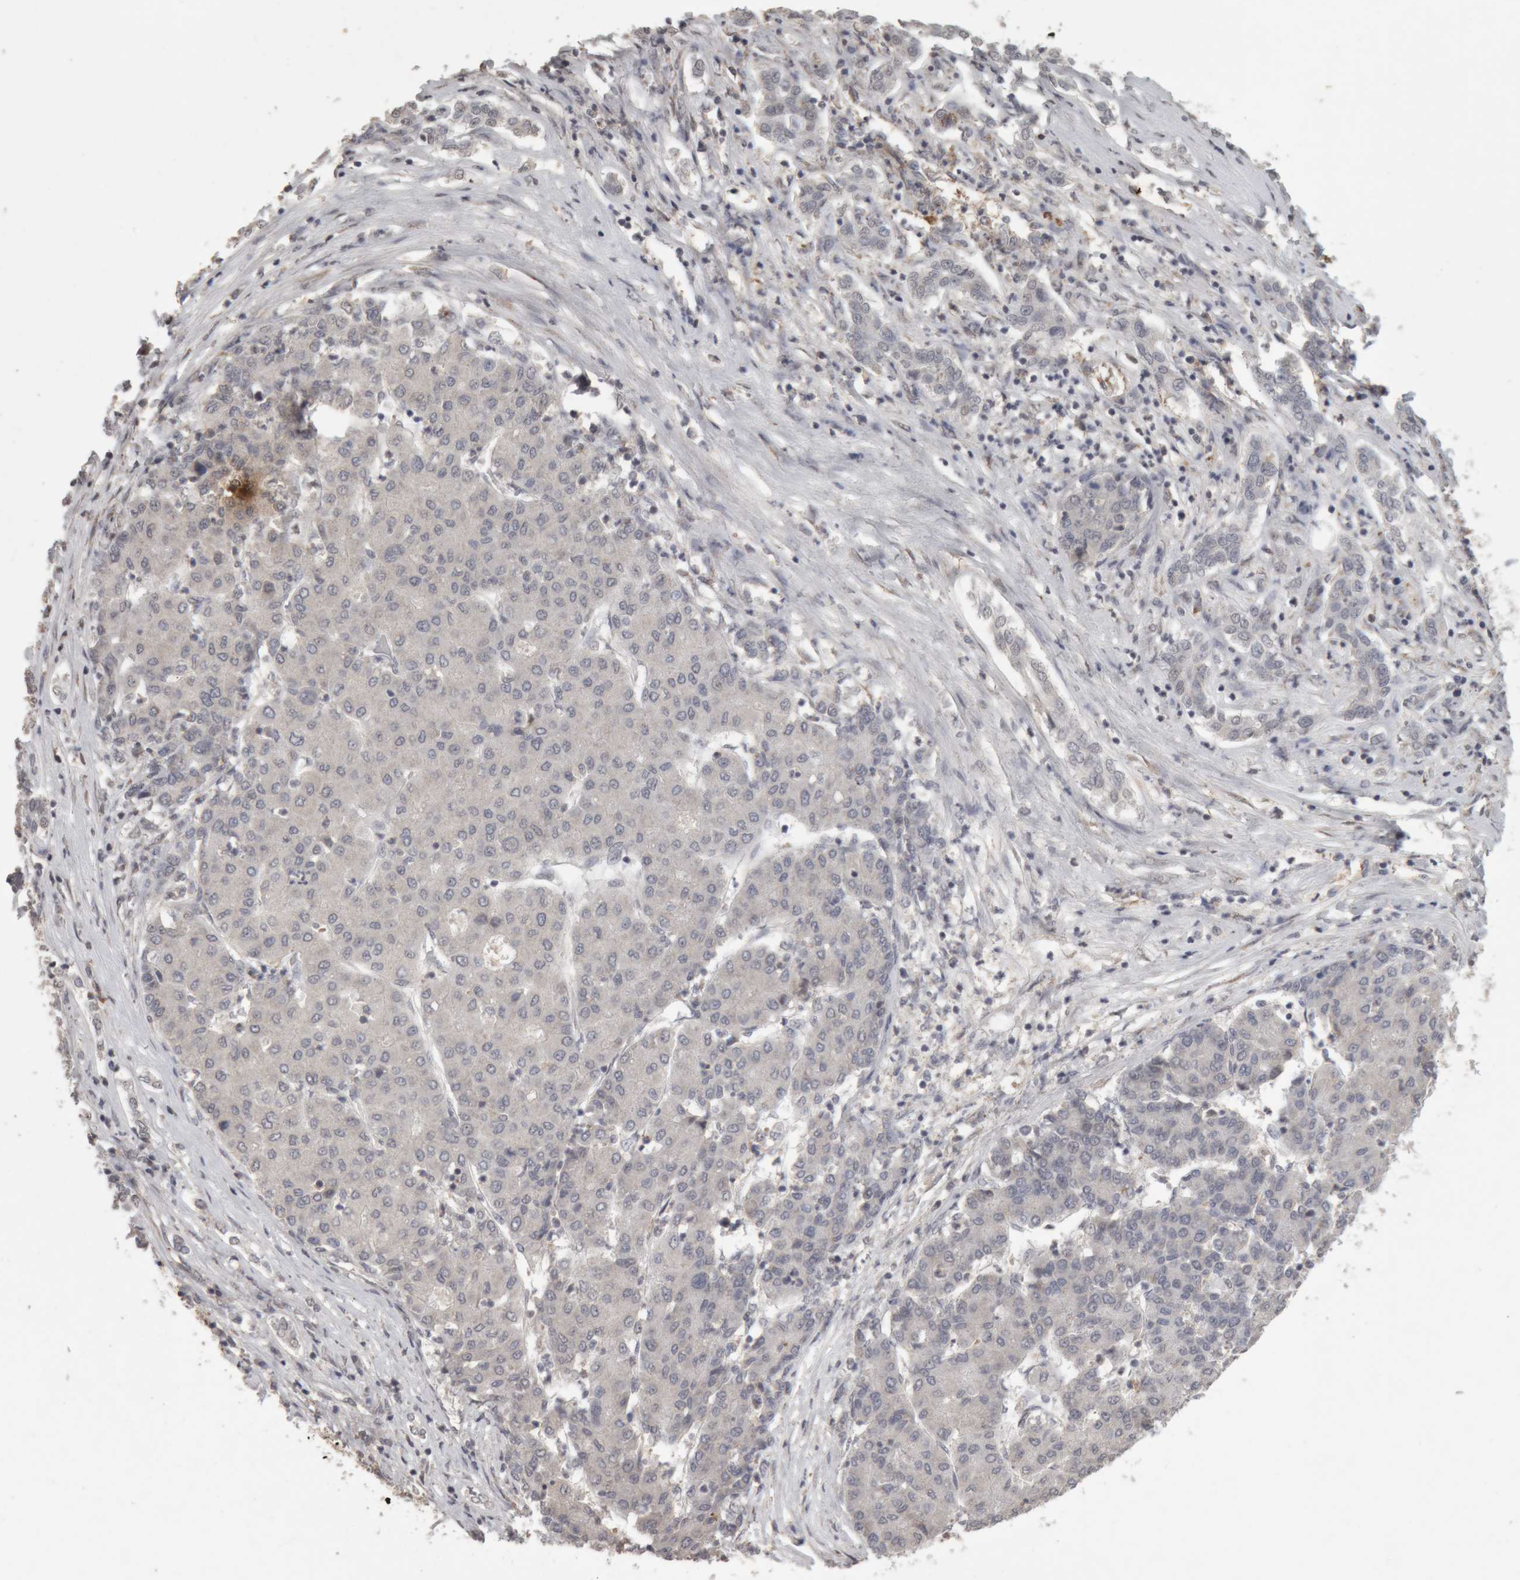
{"staining": {"intensity": "negative", "quantity": "none", "location": "none"}, "tissue": "liver cancer", "cell_type": "Tumor cells", "image_type": "cancer", "snomed": [{"axis": "morphology", "description": "Carcinoma, Hepatocellular, NOS"}, {"axis": "topography", "description": "Liver"}], "caption": "High magnification brightfield microscopy of liver cancer stained with DAB (brown) and counterstained with hematoxylin (blue): tumor cells show no significant expression.", "gene": "MEP1A", "patient": {"sex": "male", "age": 65}}